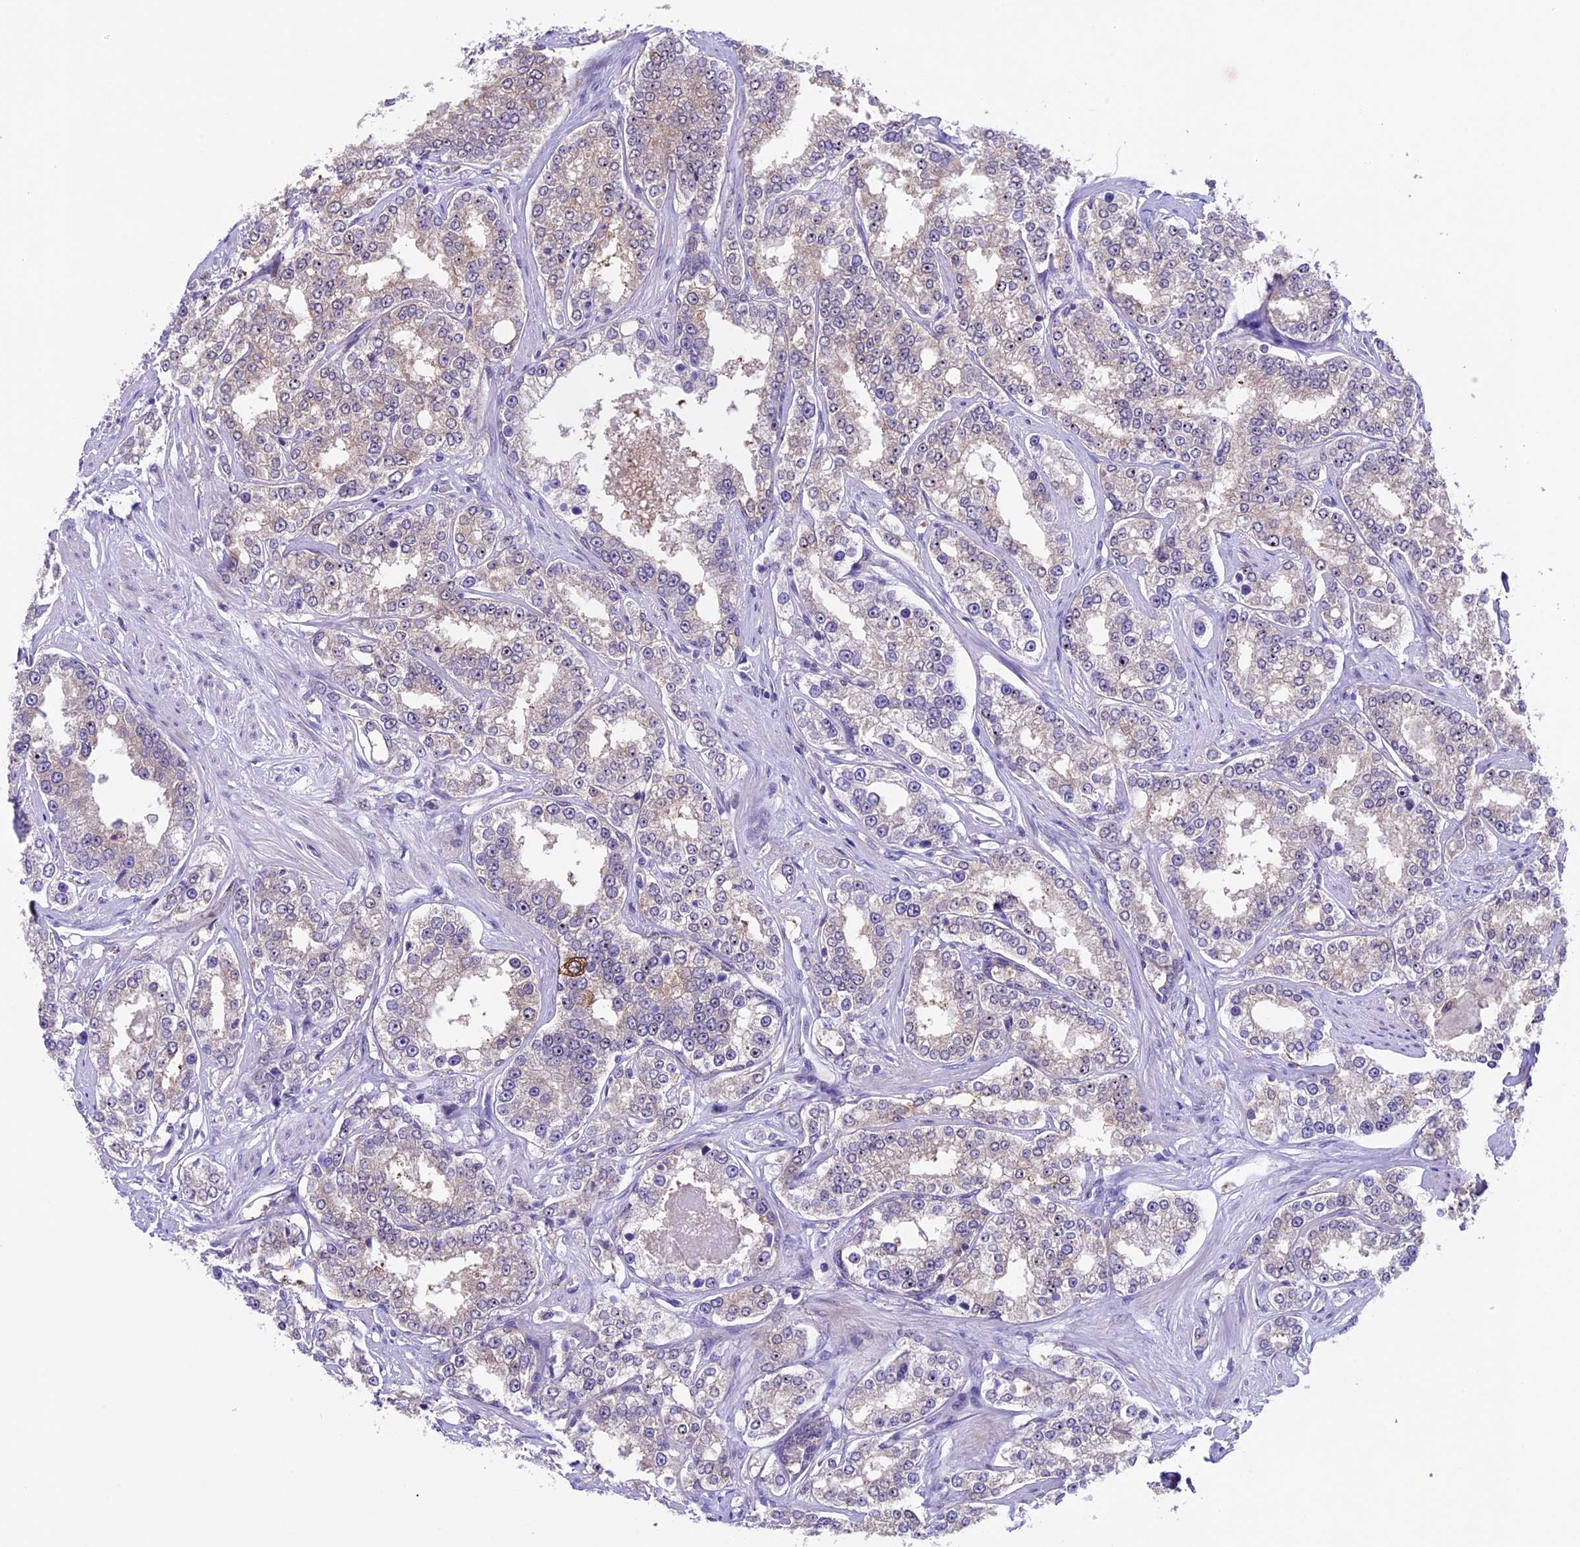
{"staining": {"intensity": "weak", "quantity": "25%-75%", "location": "cytoplasmic/membranous"}, "tissue": "prostate cancer", "cell_type": "Tumor cells", "image_type": "cancer", "snomed": [{"axis": "morphology", "description": "Normal tissue, NOS"}, {"axis": "morphology", "description": "Adenocarcinoma, High grade"}, {"axis": "topography", "description": "Prostate"}], "caption": "Protein staining reveals weak cytoplasmic/membranous positivity in approximately 25%-75% of tumor cells in prostate cancer.", "gene": "XKR7", "patient": {"sex": "male", "age": 83}}